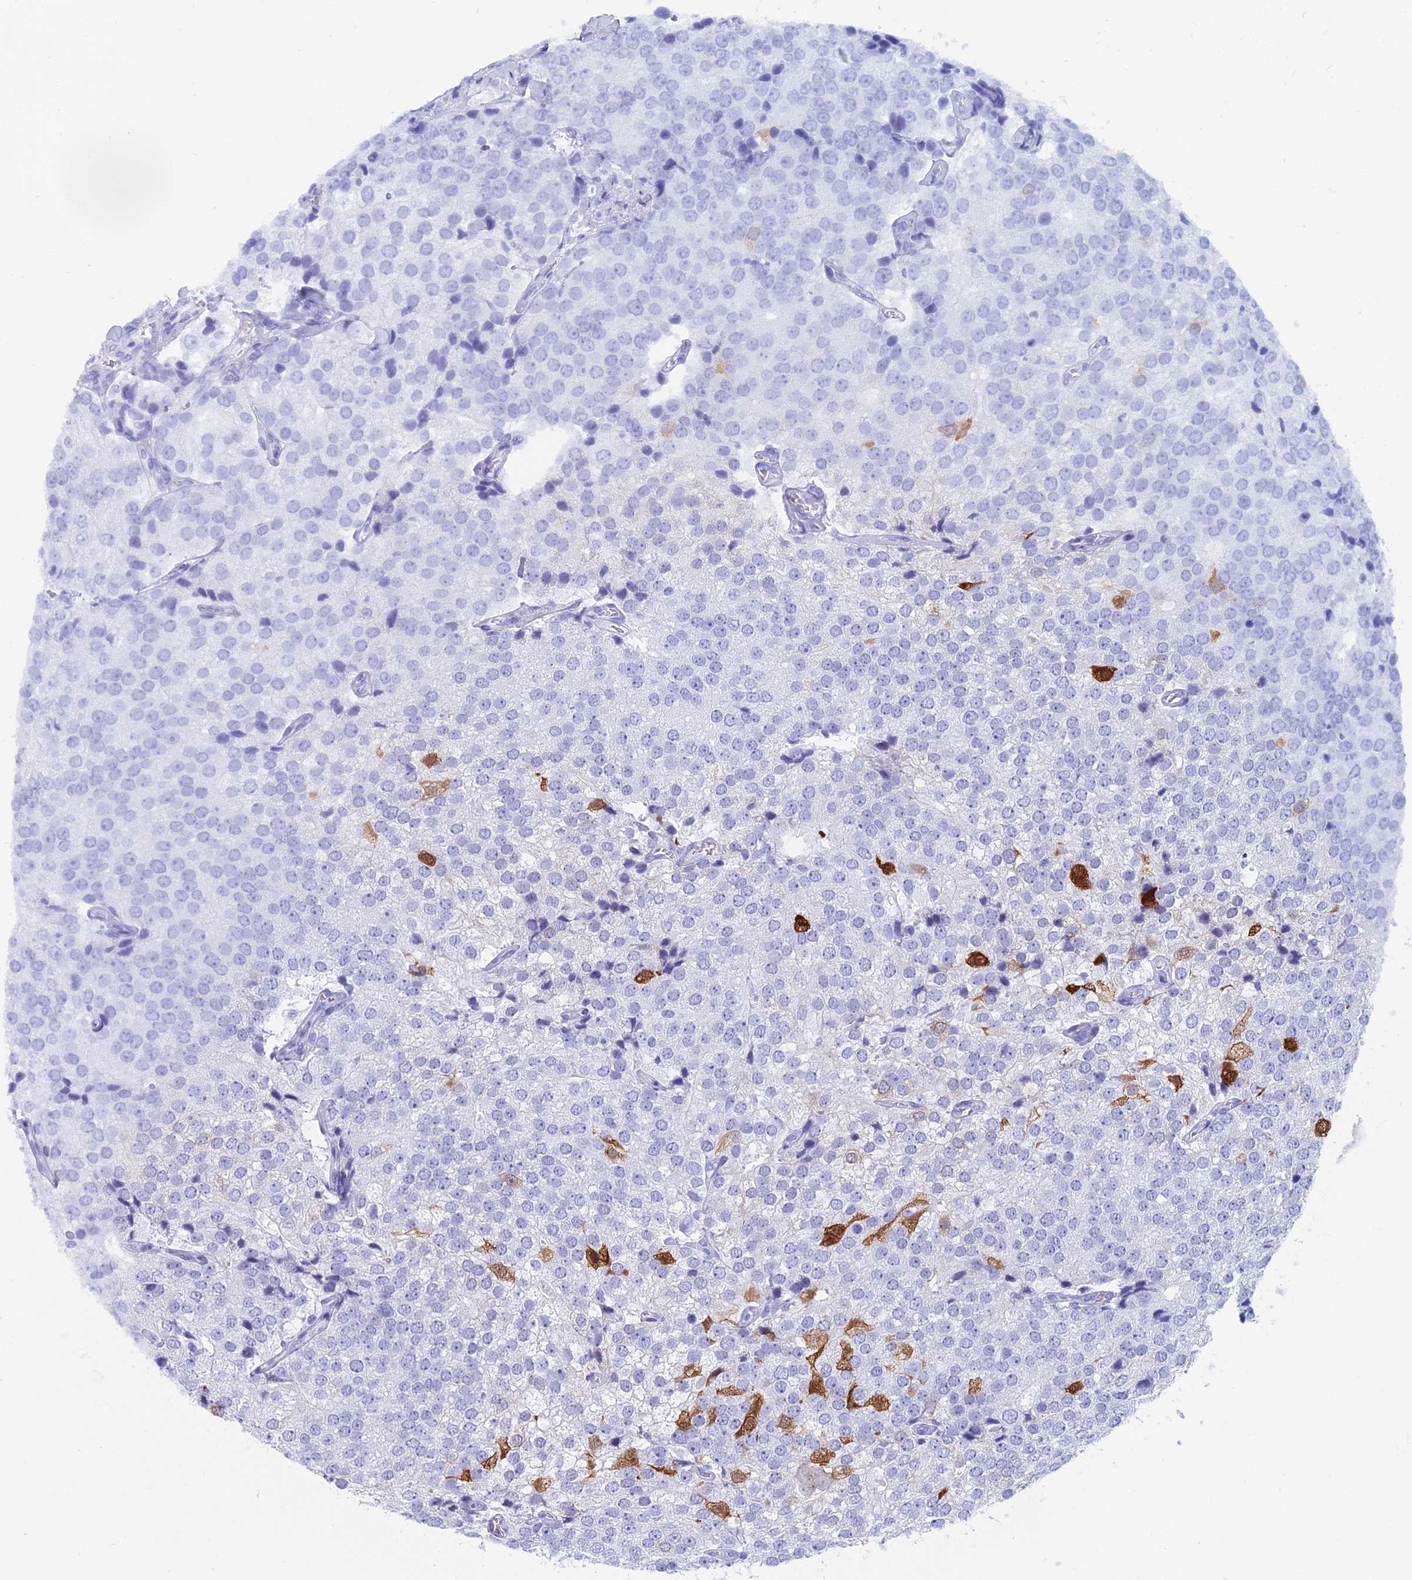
{"staining": {"intensity": "strong", "quantity": "<25%", "location": "cytoplasmic/membranous"}, "tissue": "prostate cancer", "cell_type": "Tumor cells", "image_type": "cancer", "snomed": [{"axis": "morphology", "description": "Adenocarcinoma, High grade"}, {"axis": "topography", "description": "Prostate"}], "caption": "The immunohistochemical stain highlights strong cytoplasmic/membranous positivity in tumor cells of prostate high-grade adenocarcinoma tissue.", "gene": "CAPS", "patient": {"sex": "male", "age": 49}}